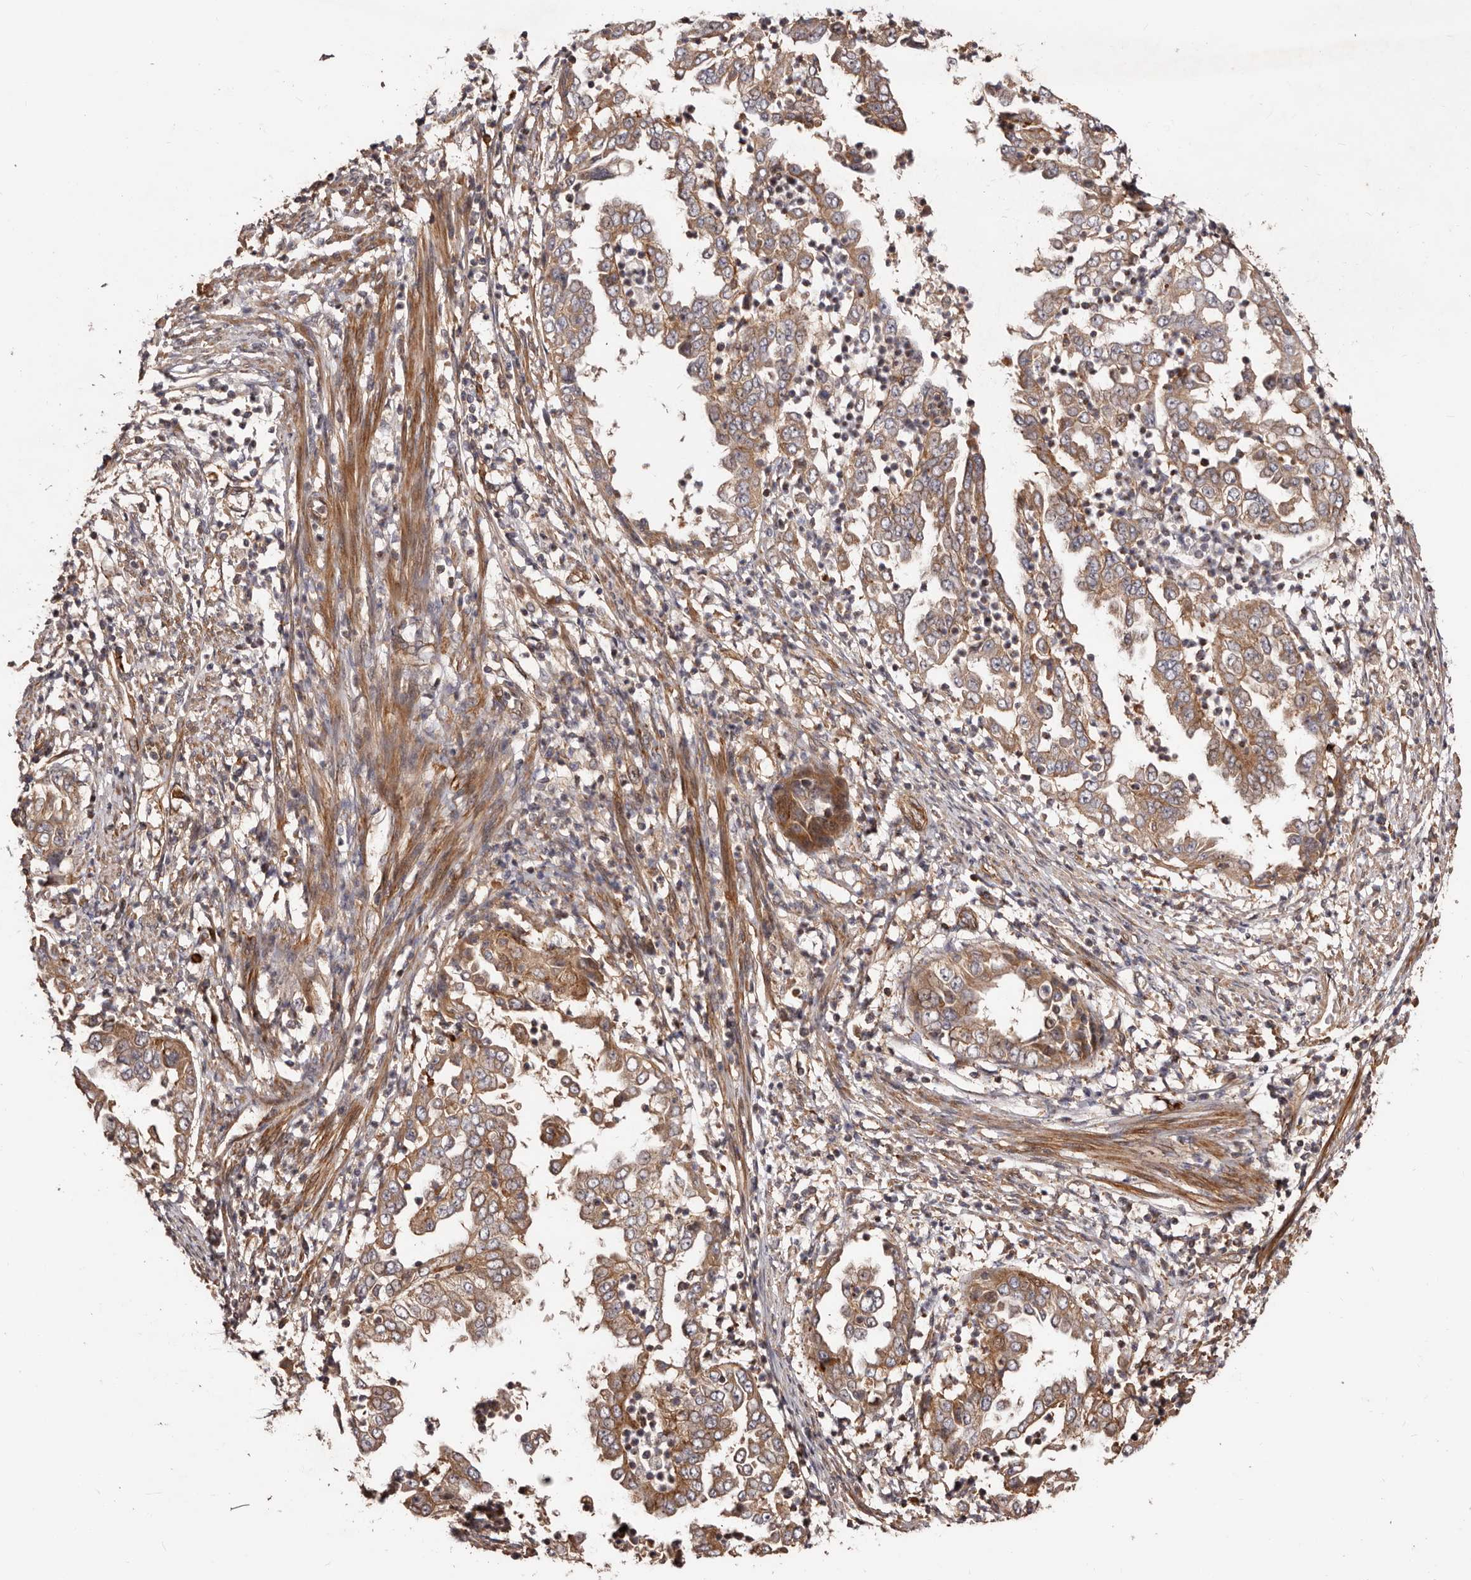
{"staining": {"intensity": "moderate", "quantity": ">75%", "location": "cytoplasmic/membranous"}, "tissue": "endometrial cancer", "cell_type": "Tumor cells", "image_type": "cancer", "snomed": [{"axis": "morphology", "description": "Adenocarcinoma, NOS"}, {"axis": "topography", "description": "Endometrium"}], "caption": "Approximately >75% of tumor cells in human endometrial cancer (adenocarcinoma) display moderate cytoplasmic/membranous protein positivity as visualized by brown immunohistochemical staining.", "gene": "GTPBP1", "patient": {"sex": "female", "age": 85}}